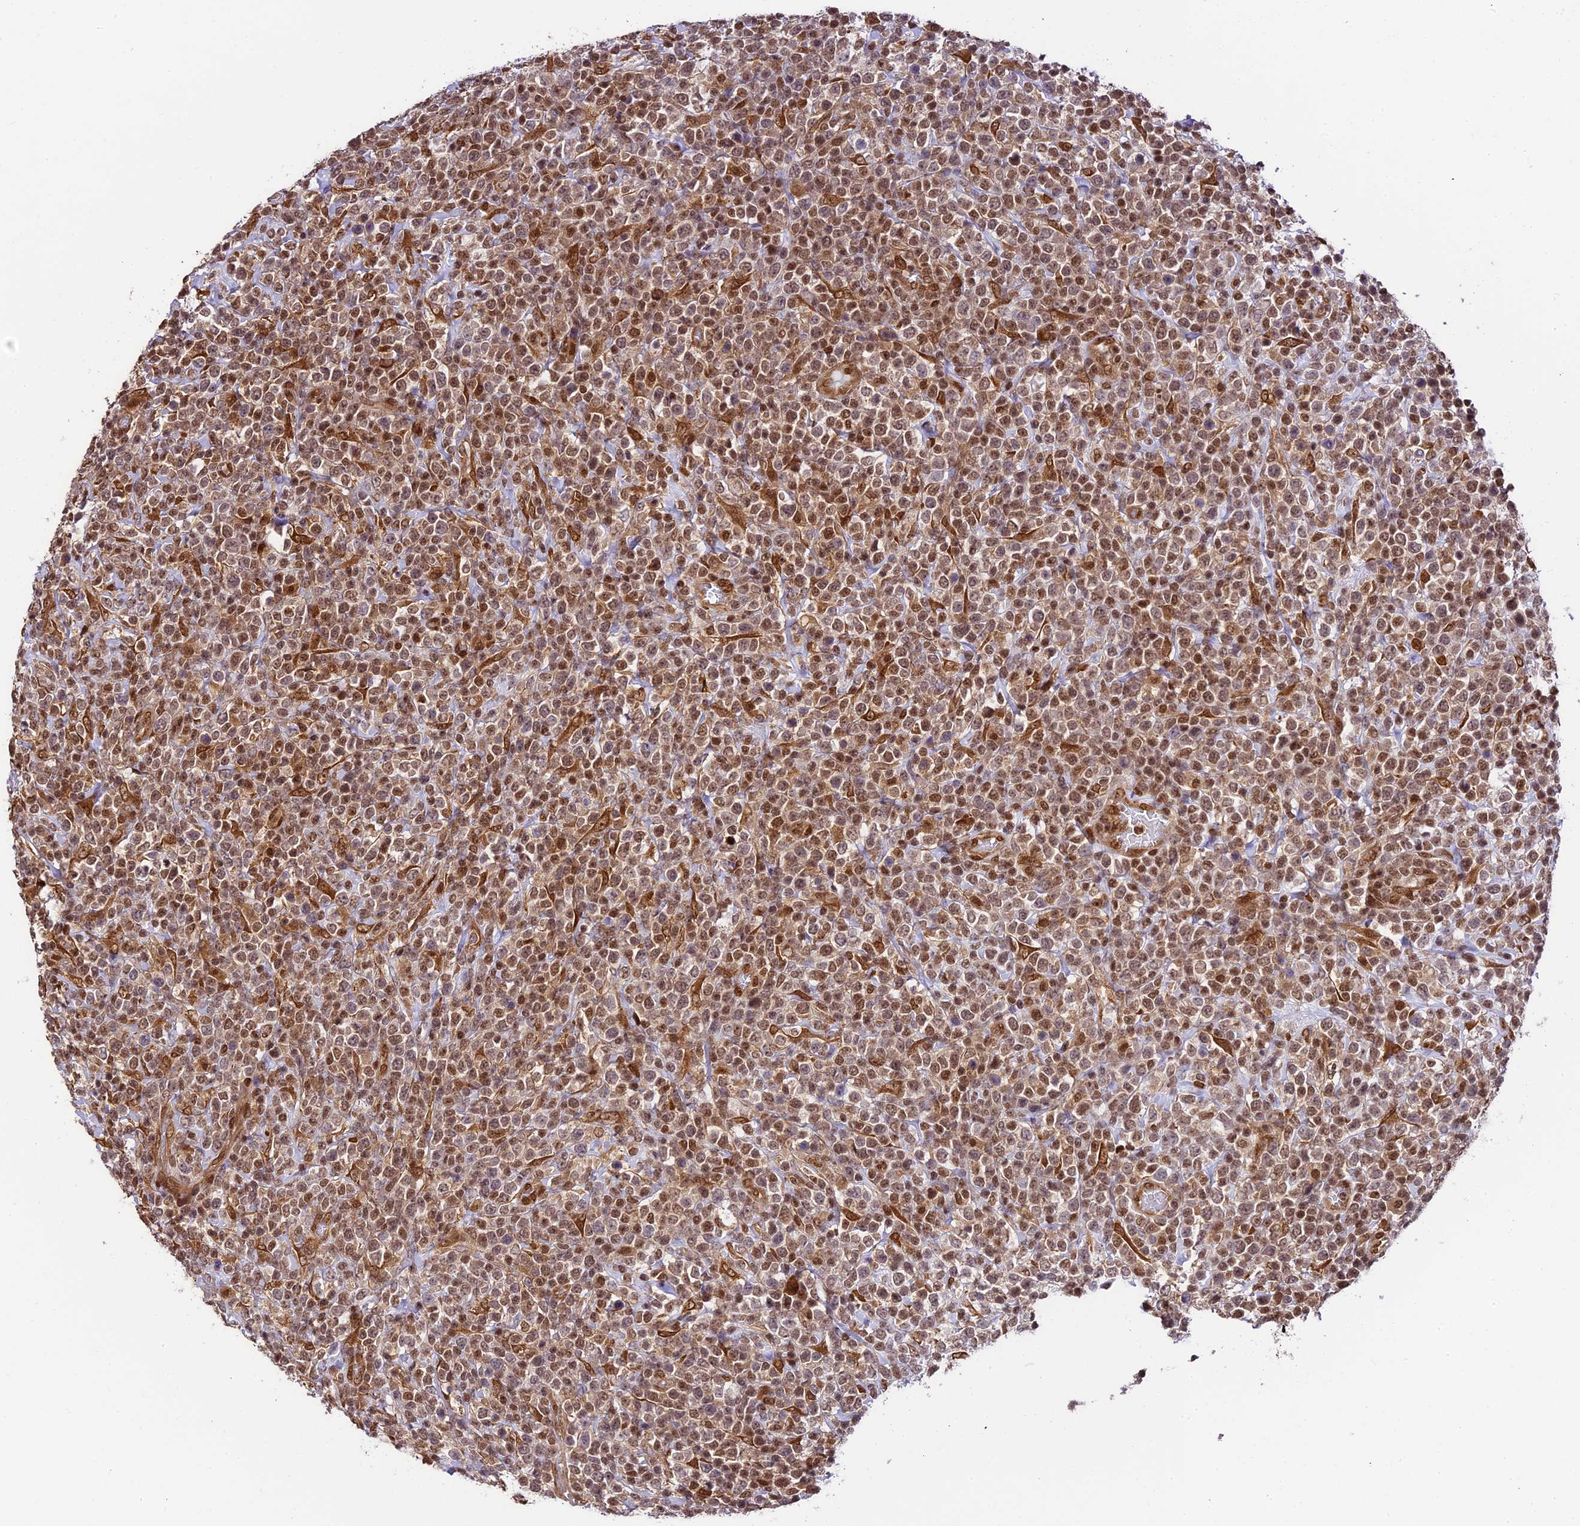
{"staining": {"intensity": "moderate", "quantity": ">75%", "location": "nuclear"}, "tissue": "lymphoma", "cell_type": "Tumor cells", "image_type": "cancer", "snomed": [{"axis": "morphology", "description": "Malignant lymphoma, non-Hodgkin's type, High grade"}, {"axis": "topography", "description": "Colon"}], "caption": "Malignant lymphoma, non-Hodgkin's type (high-grade) stained with a brown dye exhibits moderate nuclear positive expression in approximately >75% of tumor cells.", "gene": "TRIM22", "patient": {"sex": "female", "age": 53}}